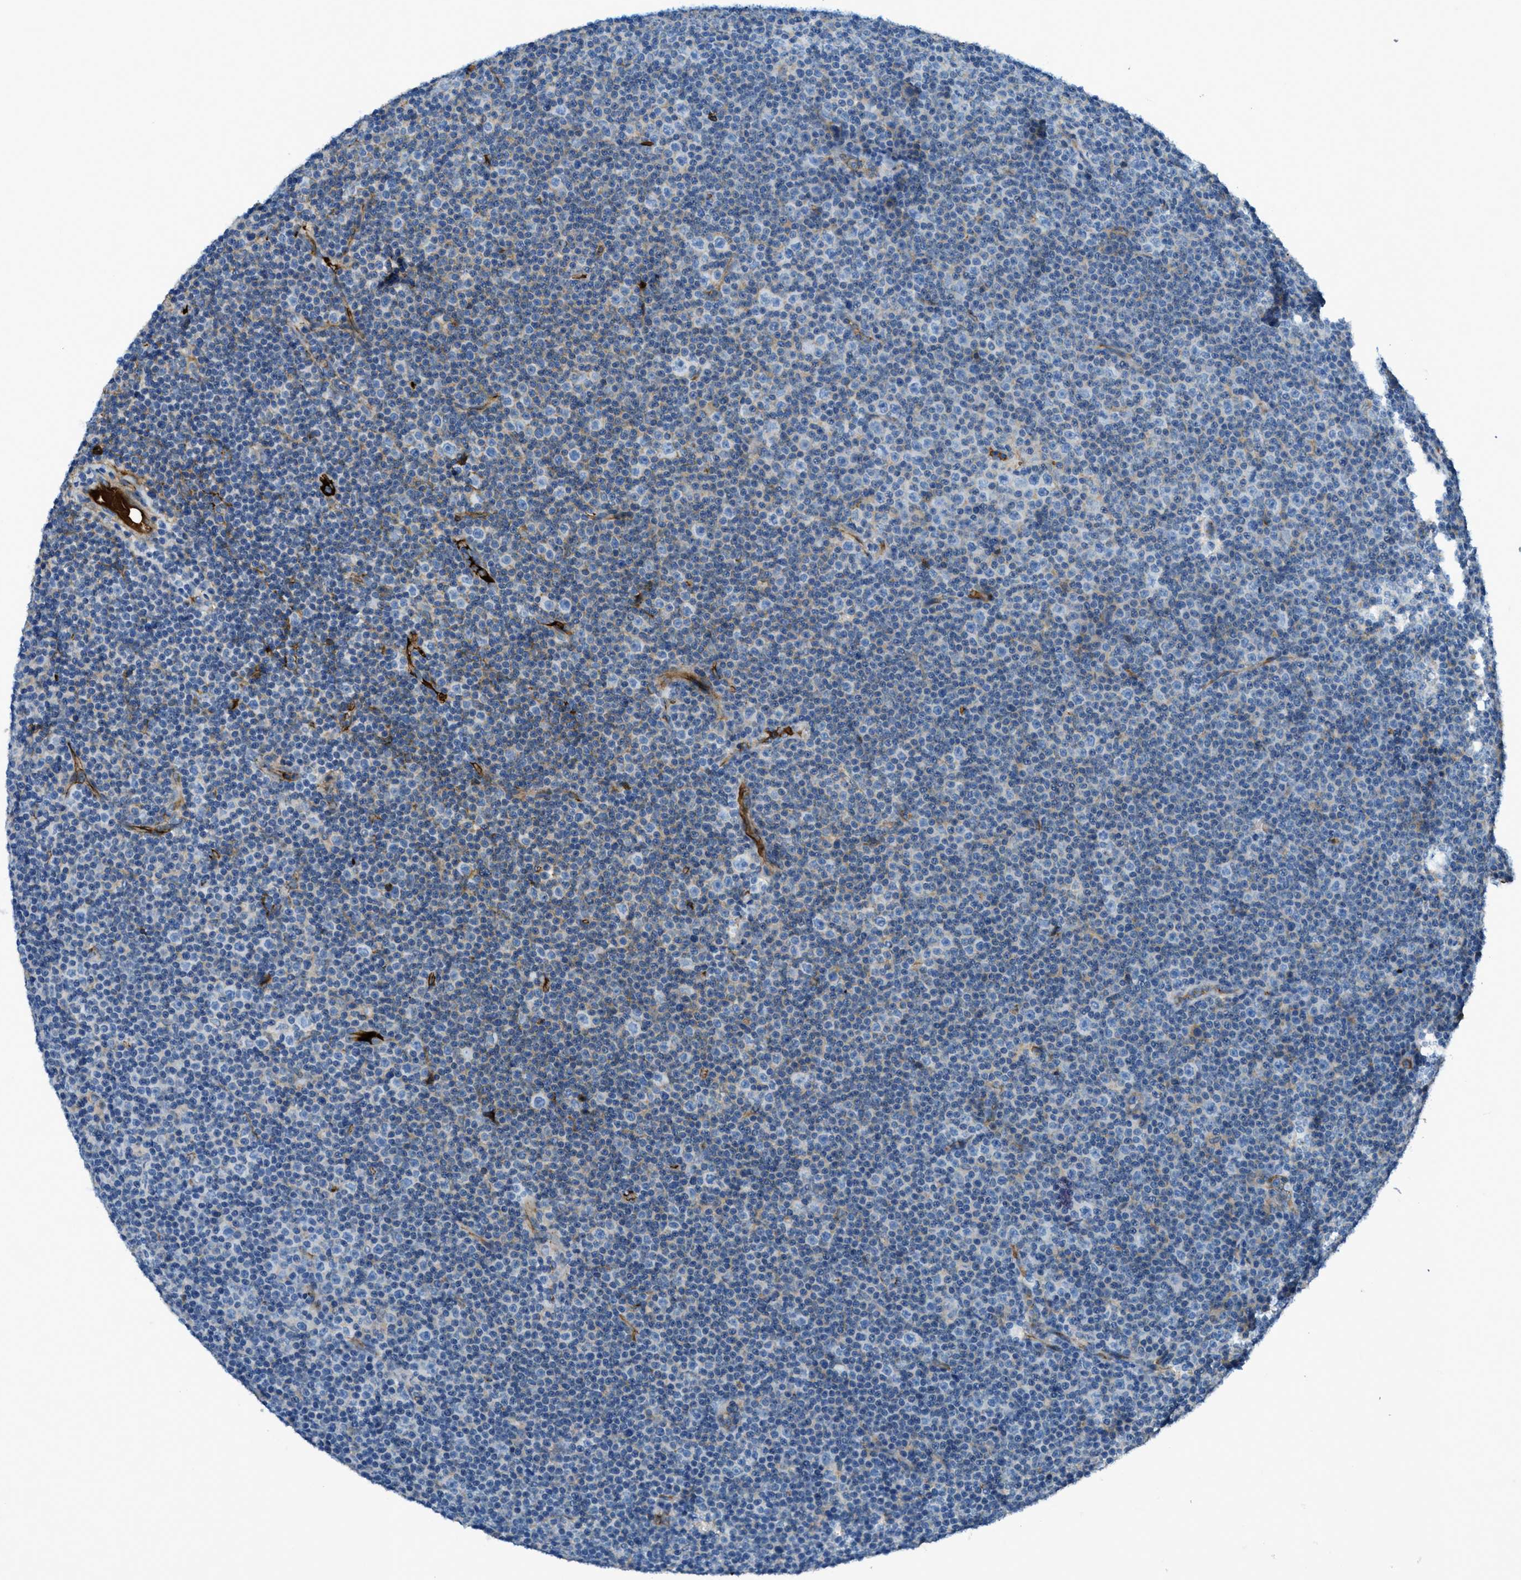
{"staining": {"intensity": "negative", "quantity": "none", "location": "none"}, "tissue": "lymphoma", "cell_type": "Tumor cells", "image_type": "cancer", "snomed": [{"axis": "morphology", "description": "Malignant lymphoma, non-Hodgkin's type, Low grade"}, {"axis": "topography", "description": "Lymph node"}], "caption": "Tumor cells are negative for protein expression in human low-grade malignant lymphoma, non-Hodgkin's type. (Stains: DAB IHC with hematoxylin counter stain, Microscopy: brightfield microscopy at high magnification).", "gene": "TRIM59", "patient": {"sex": "female", "age": 67}}